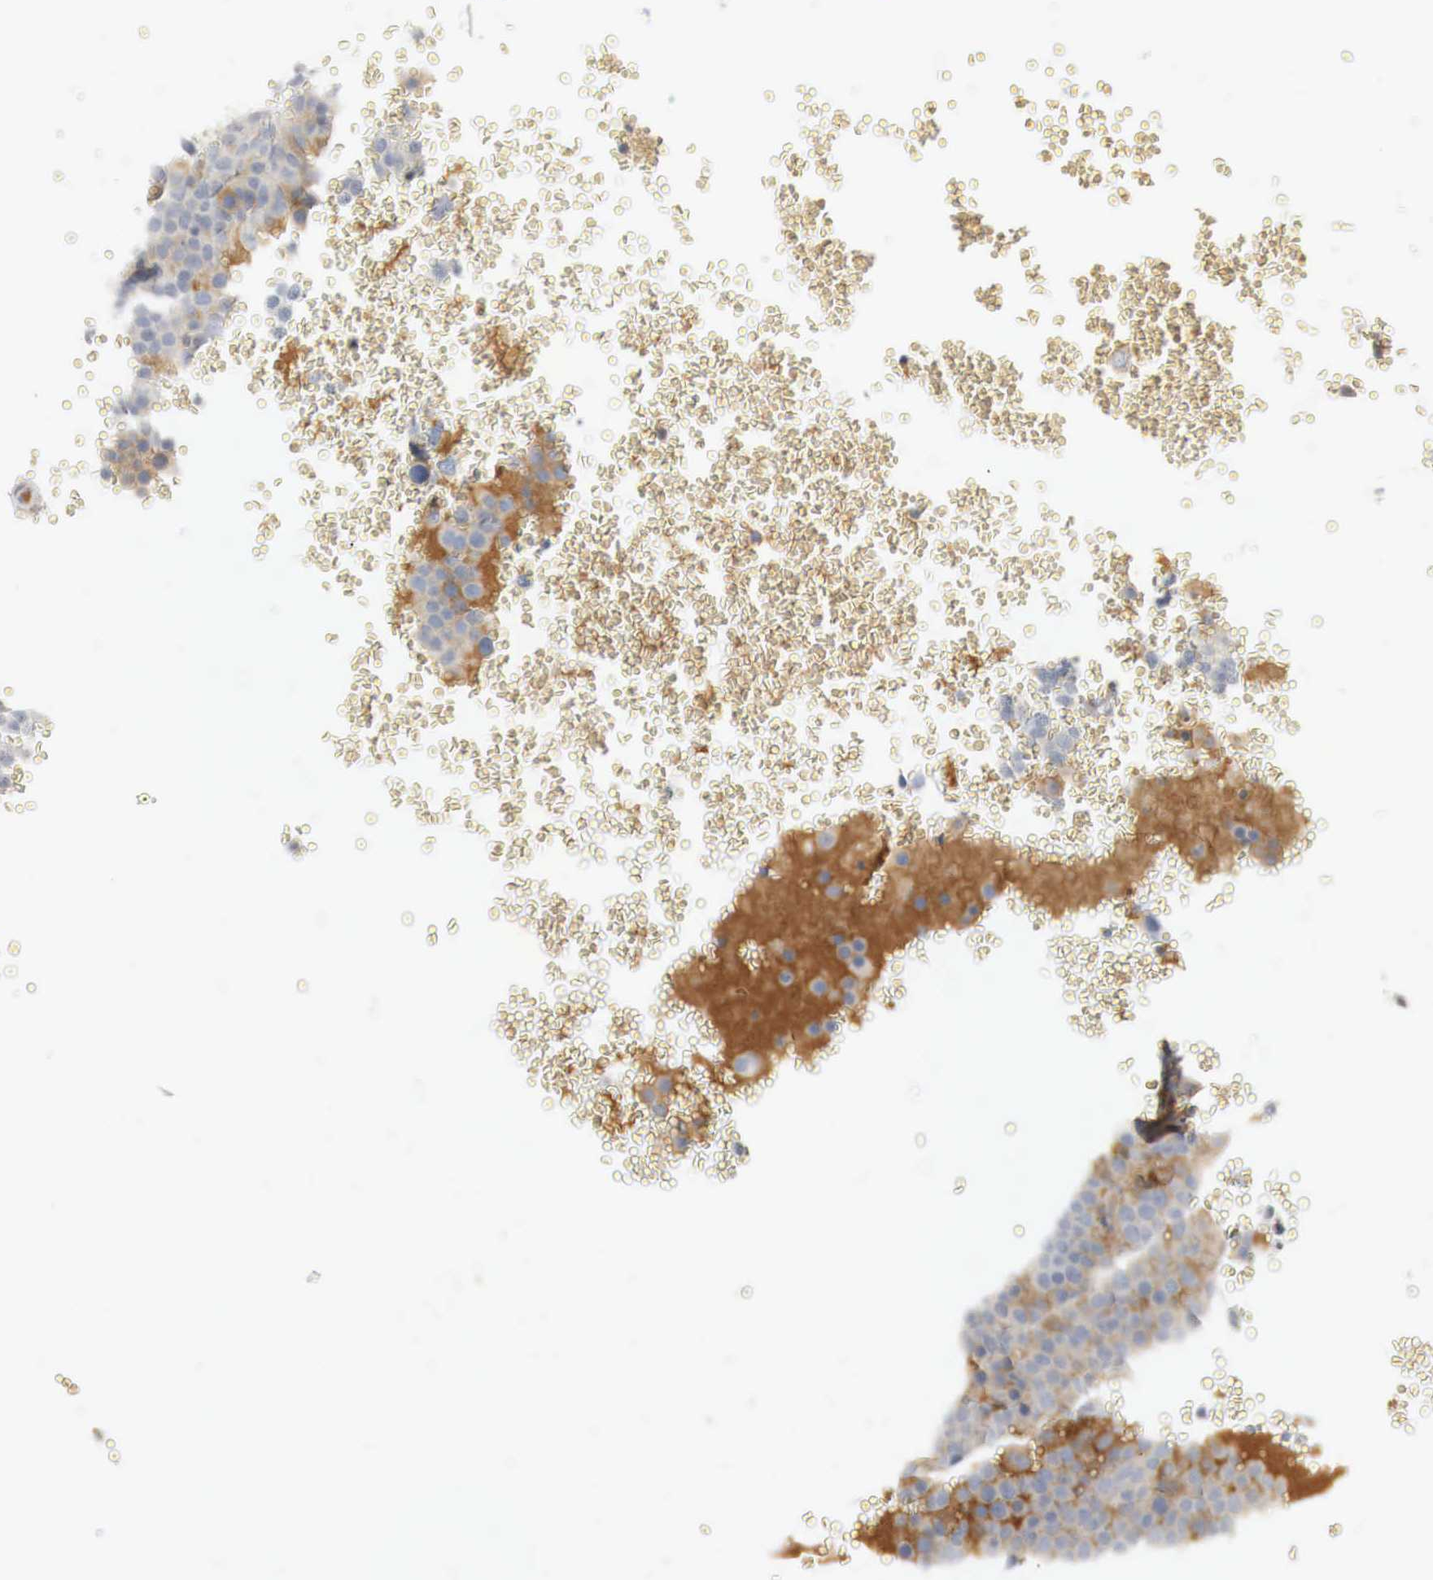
{"staining": {"intensity": "weak", "quantity": "<25%", "location": "cytoplasmic/membranous"}, "tissue": "testis cancer", "cell_type": "Tumor cells", "image_type": "cancer", "snomed": [{"axis": "morphology", "description": "Seminoma, NOS"}, {"axis": "topography", "description": "Testis"}], "caption": "The immunohistochemistry (IHC) photomicrograph has no significant positivity in tumor cells of testis seminoma tissue.", "gene": "MYC", "patient": {"sex": "male", "age": 71}}